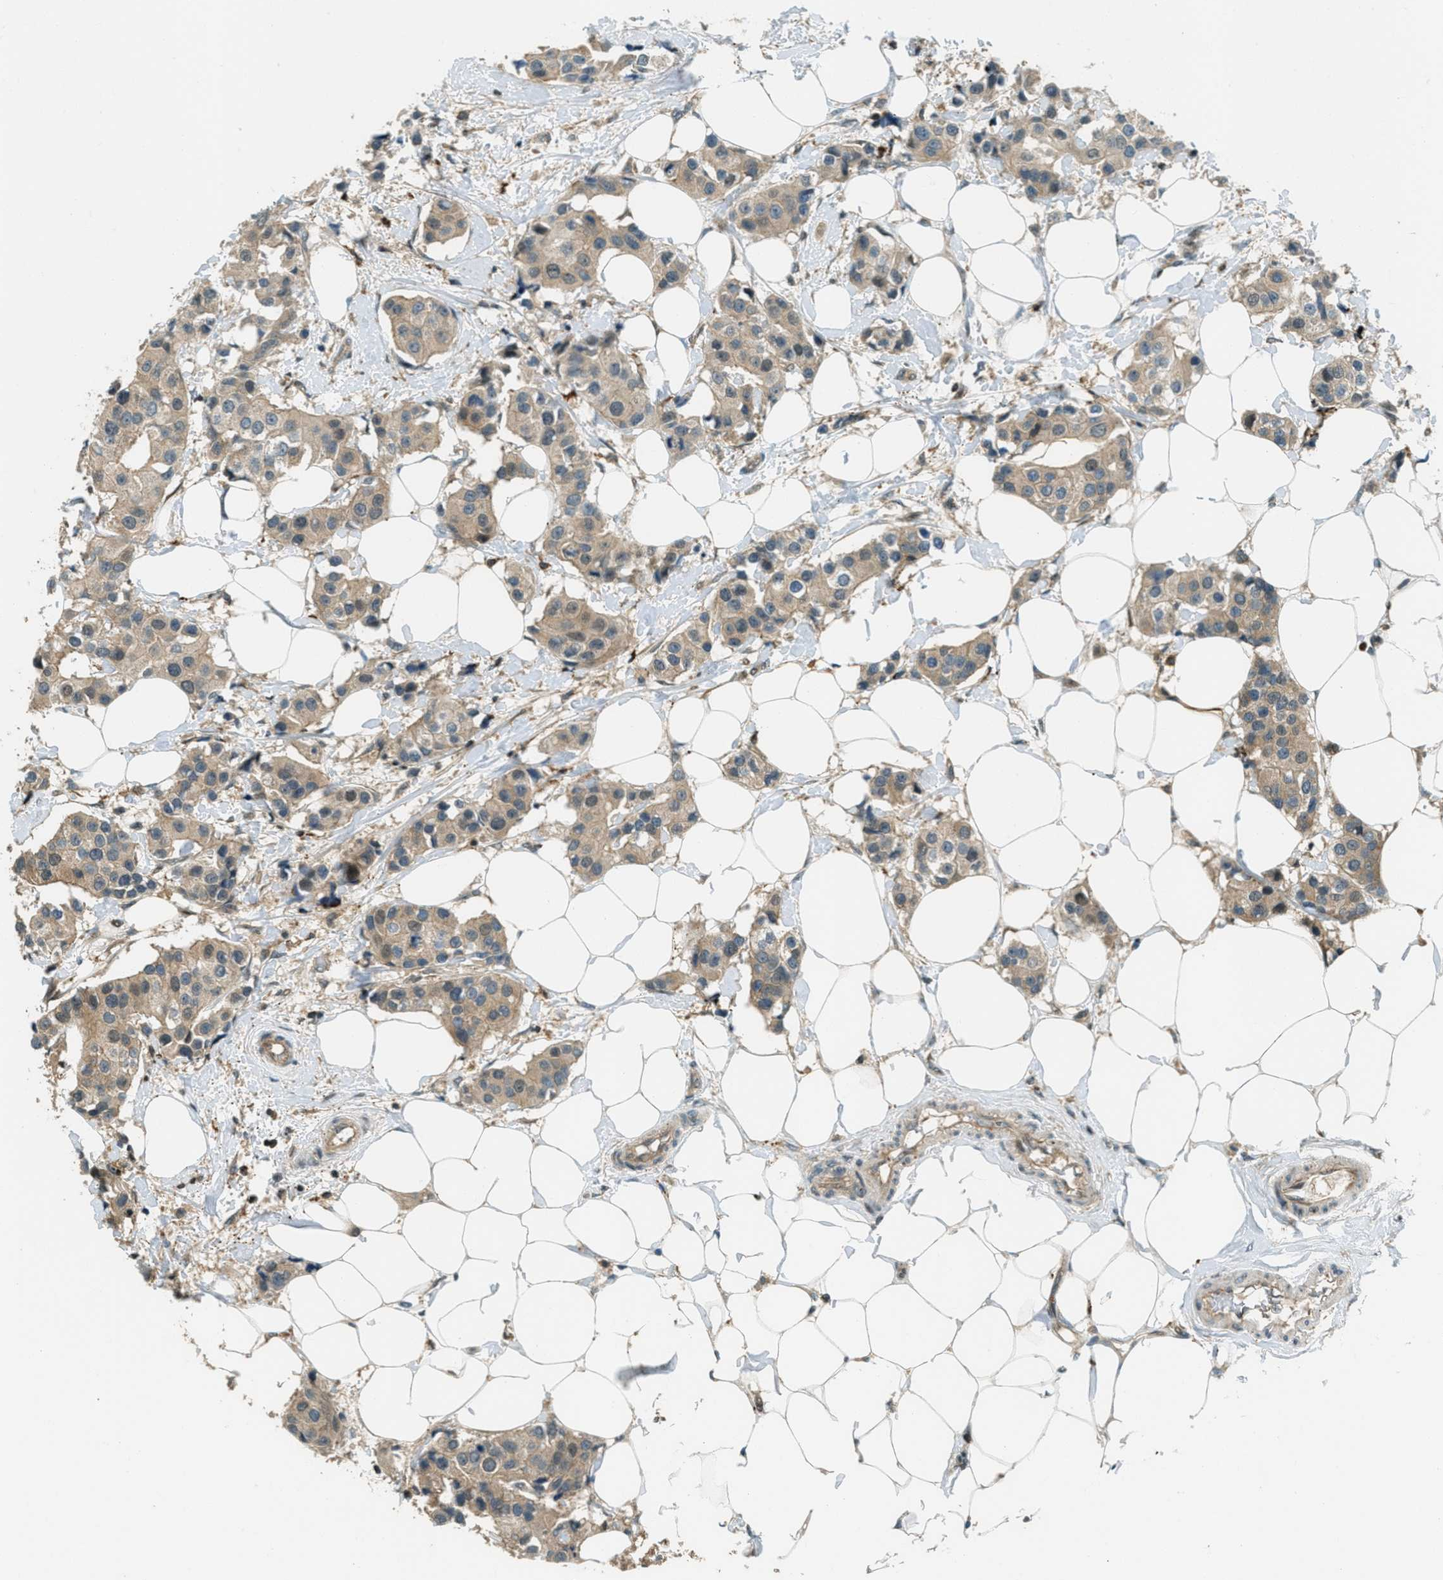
{"staining": {"intensity": "weak", "quantity": ">75%", "location": "cytoplasmic/membranous"}, "tissue": "breast cancer", "cell_type": "Tumor cells", "image_type": "cancer", "snomed": [{"axis": "morphology", "description": "Normal tissue, NOS"}, {"axis": "morphology", "description": "Duct carcinoma"}, {"axis": "topography", "description": "Breast"}], "caption": "Infiltrating ductal carcinoma (breast) stained with immunohistochemistry (IHC) demonstrates weak cytoplasmic/membranous expression in approximately >75% of tumor cells.", "gene": "PTPN23", "patient": {"sex": "female", "age": 39}}